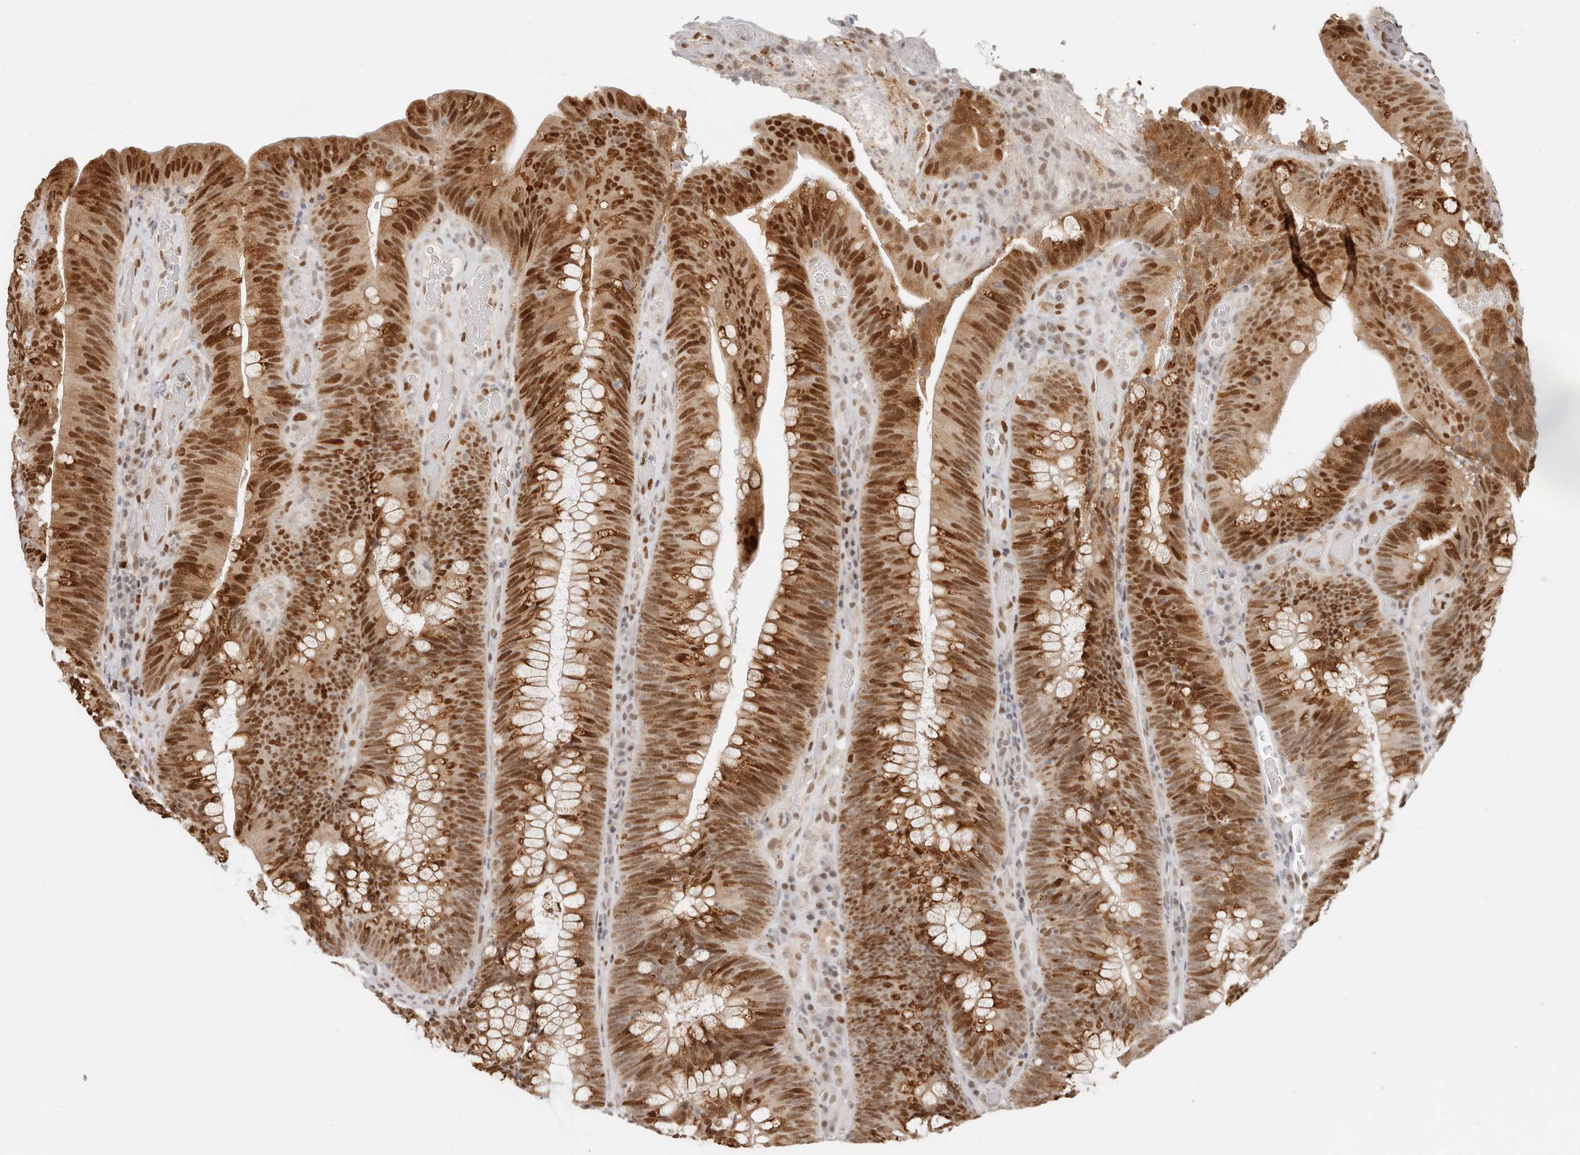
{"staining": {"intensity": "strong", "quantity": ">75%", "location": "cytoplasmic/membranous,nuclear"}, "tissue": "colorectal cancer", "cell_type": "Tumor cells", "image_type": "cancer", "snomed": [{"axis": "morphology", "description": "Normal tissue, NOS"}, {"axis": "topography", "description": "Colon"}], "caption": "The micrograph exhibits immunohistochemical staining of colorectal cancer. There is strong cytoplasmic/membranous and nuclear expression is seen in about >75% of tumor cells.", "gene": "RFC2", "patient": {"sex": "female", "age": 82}}